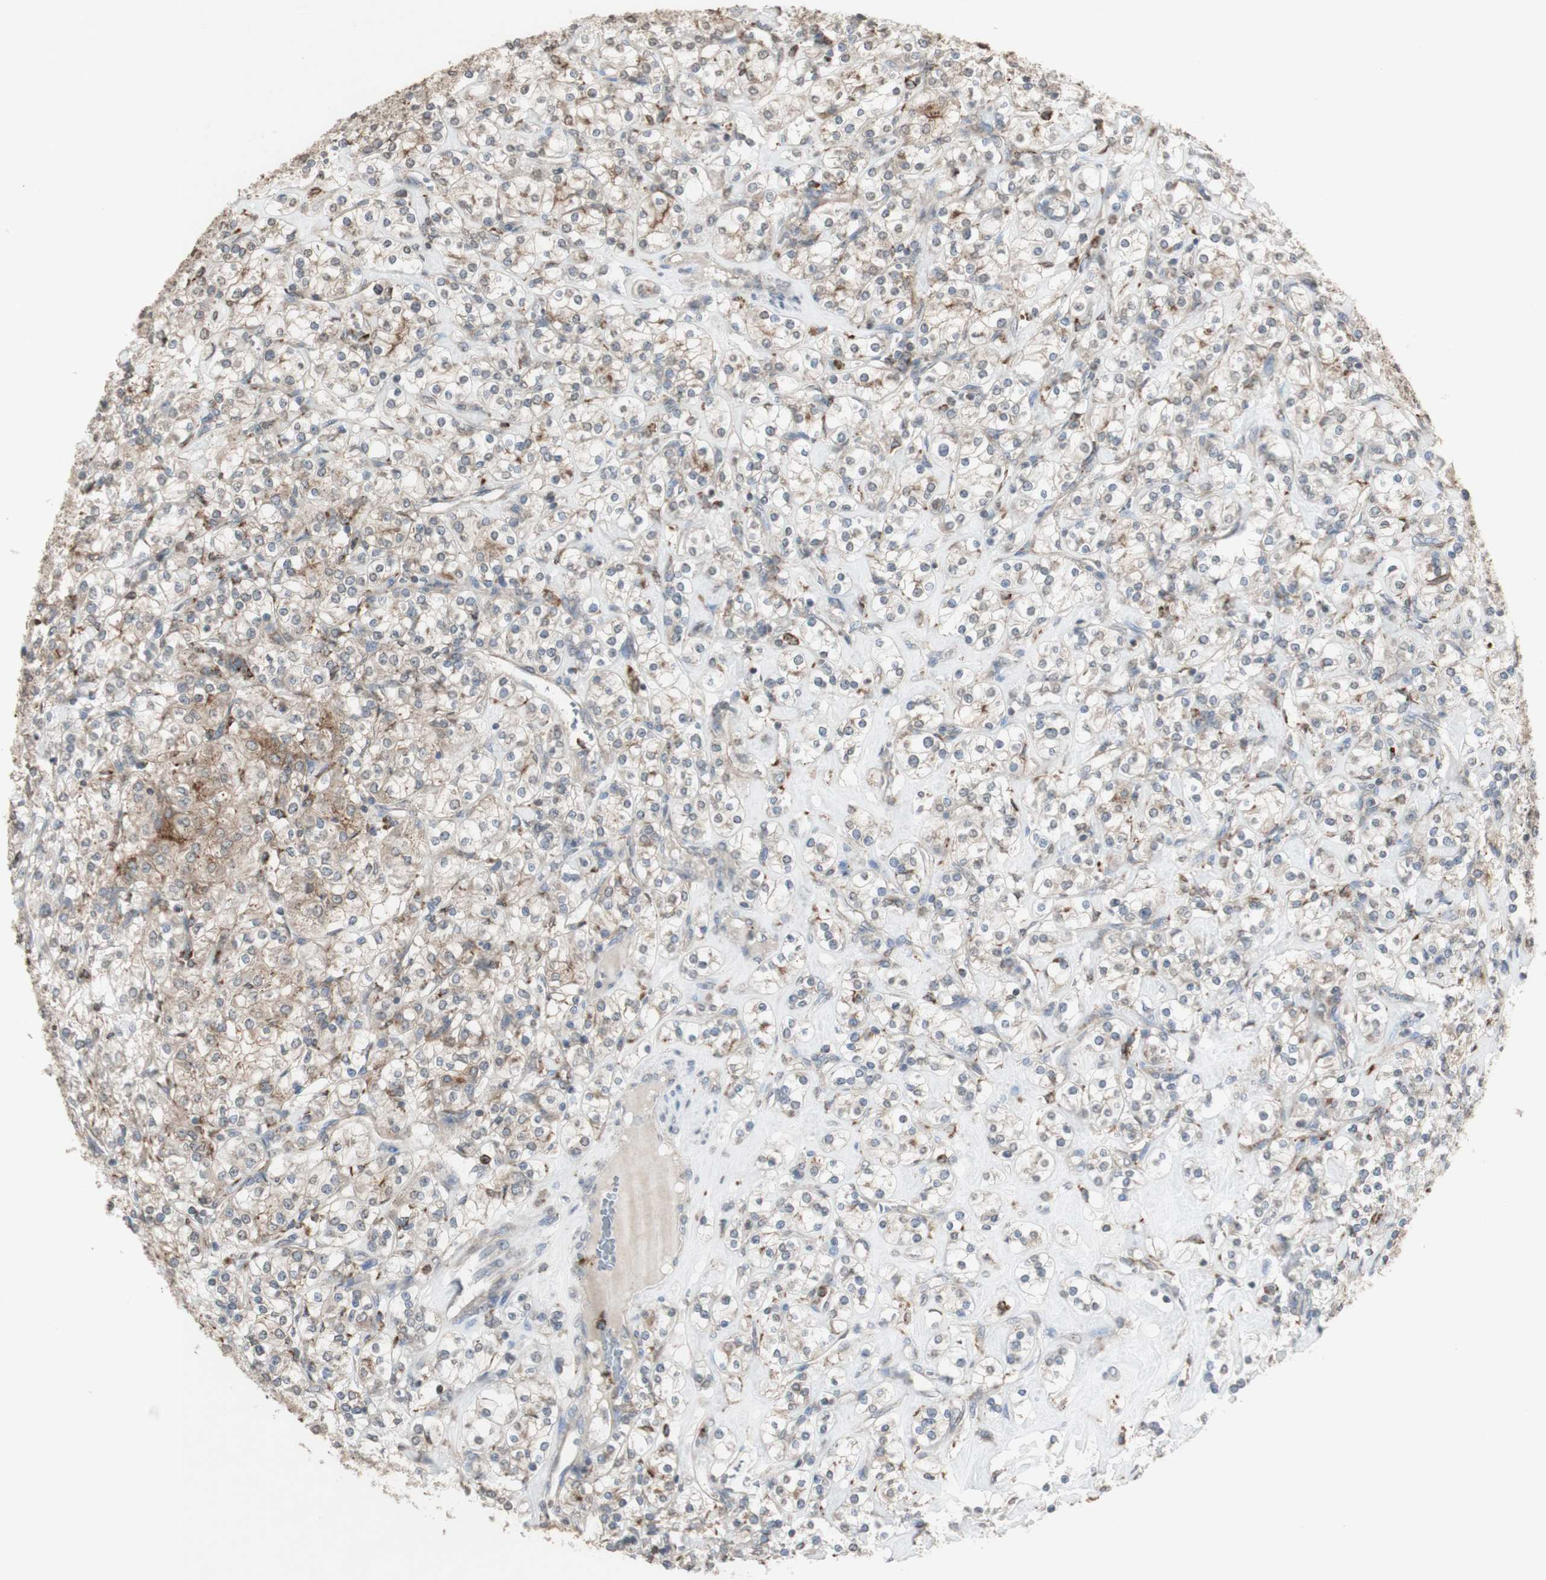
{"staining": {"intensity": "weak", "quantity": ">75%", "location": "cytoplasmic/membranous"}, "tissue": "renal cancer", "cell_type": "Tumor cells", "image_type": "cancer", "snomed": [{"axis": "morphology", "description": "Adenocarcinoma, NOS"}, {"axis": "topography", "description": "Kidney"}], "caption": "Immunohistochemistry staining of adenocarcinoma (renal), which displays low levels of weak cytoplasmic/membranous expression in about >75% of tumor cells indicating weak cytoplasmic/membranous protein expression. The staining was performed using DAB (3,3'-diaminobenzidine) (brown) for protein detection and nuclei were counterstained in hematoxylin (blue).", "gene": "ATP6V1E1", "patient": {"sex": "male", "age": 77}}